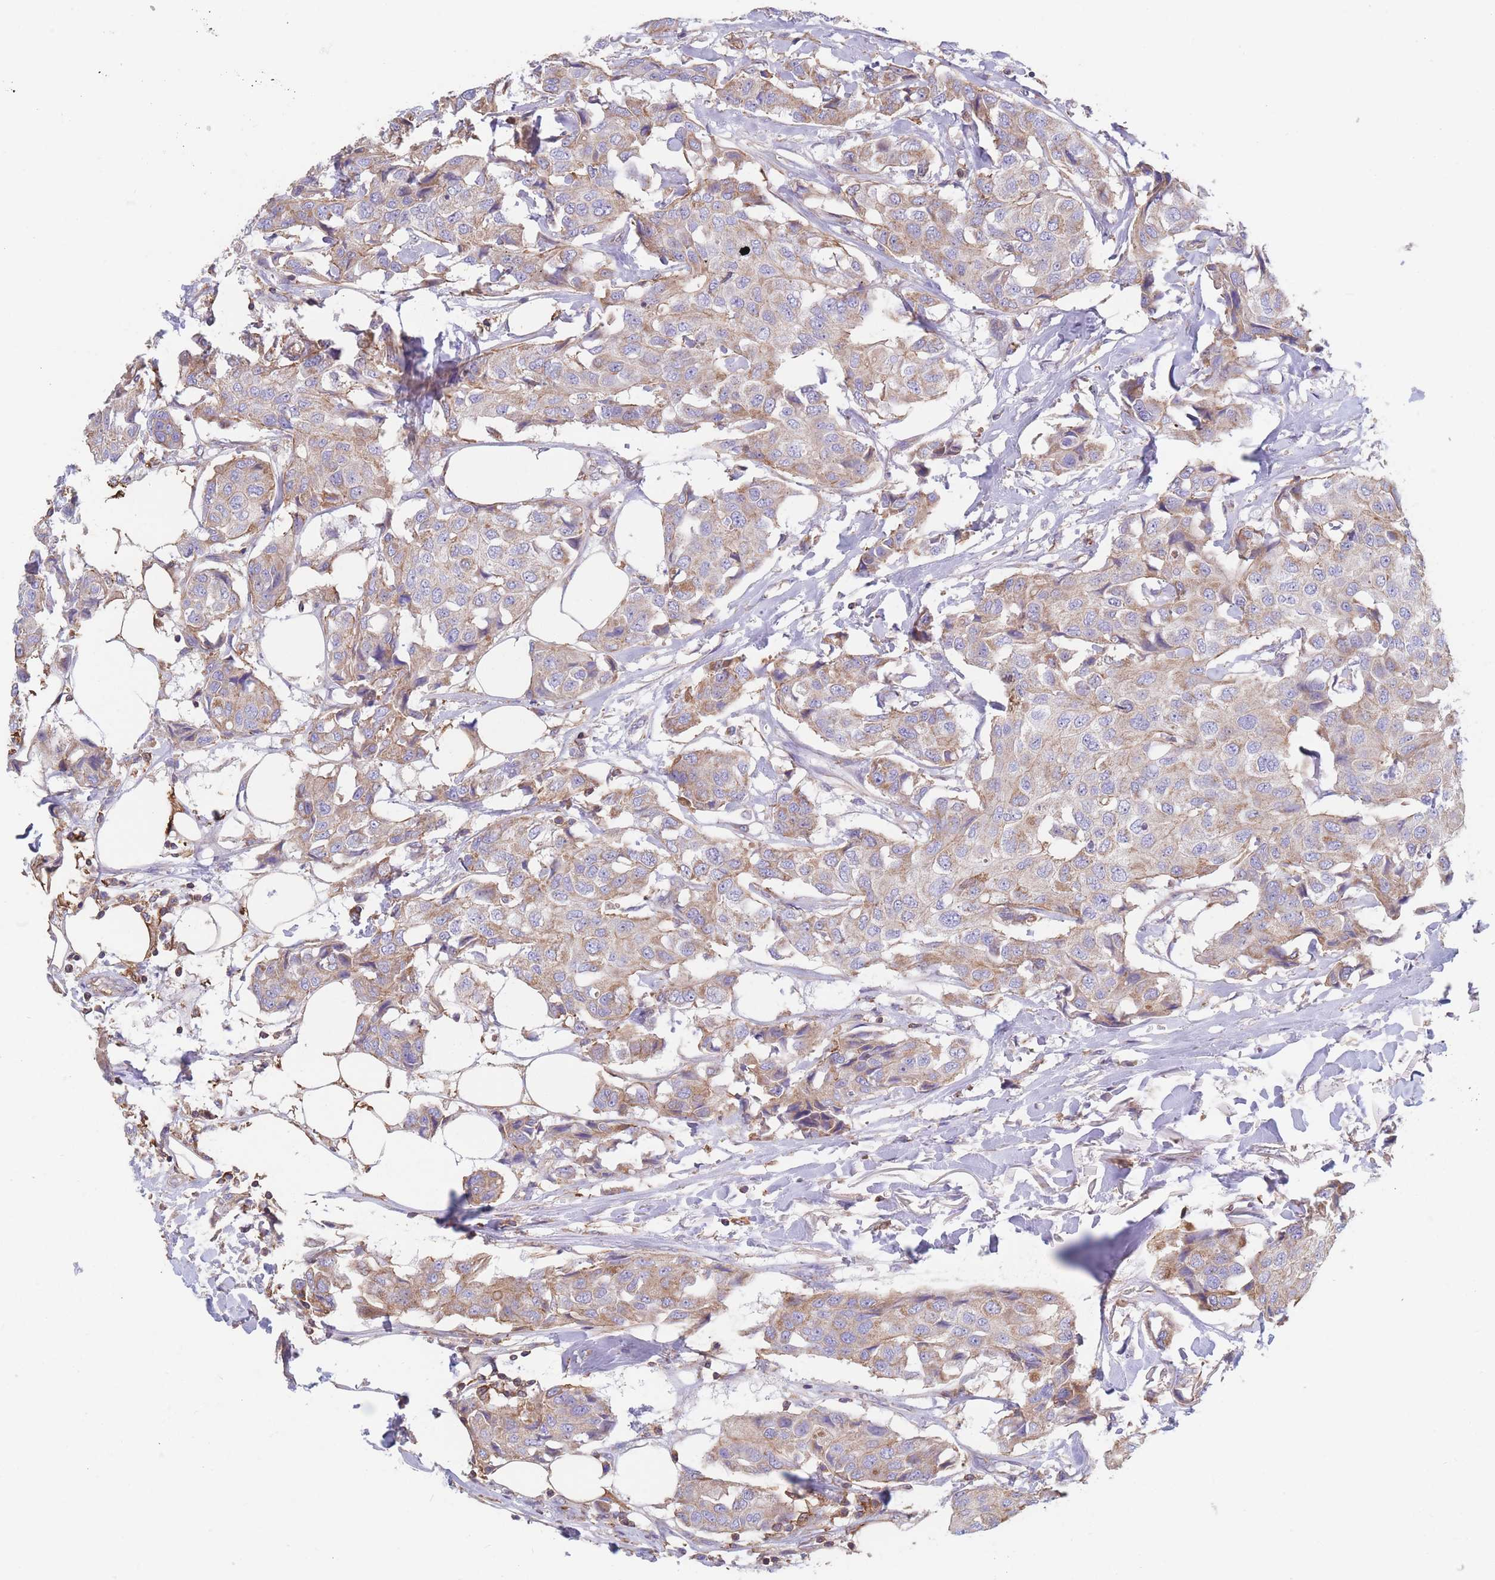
{"staining": {"intensity": "weak", "quantity": ">75%", "location": "cytoplasmic/membranous"}, "tissue": "breast cancer", "cell_type": "Tumor cells", "image_type": "cancer", "snomed": [{"axis": "morphology", "description": "Duct carcinoma"}, {"axis": "topography", "description": "Breast"}], "caption": "A micrograph showing weak cytoplasmic/membranous positivity in about >75% of tumor cells in intraductal carcinoma (breast), as visualized by brown immunohistochemical staining.", "gene": "ADH1A", "patient": {"sex": "female", "age": 80}}